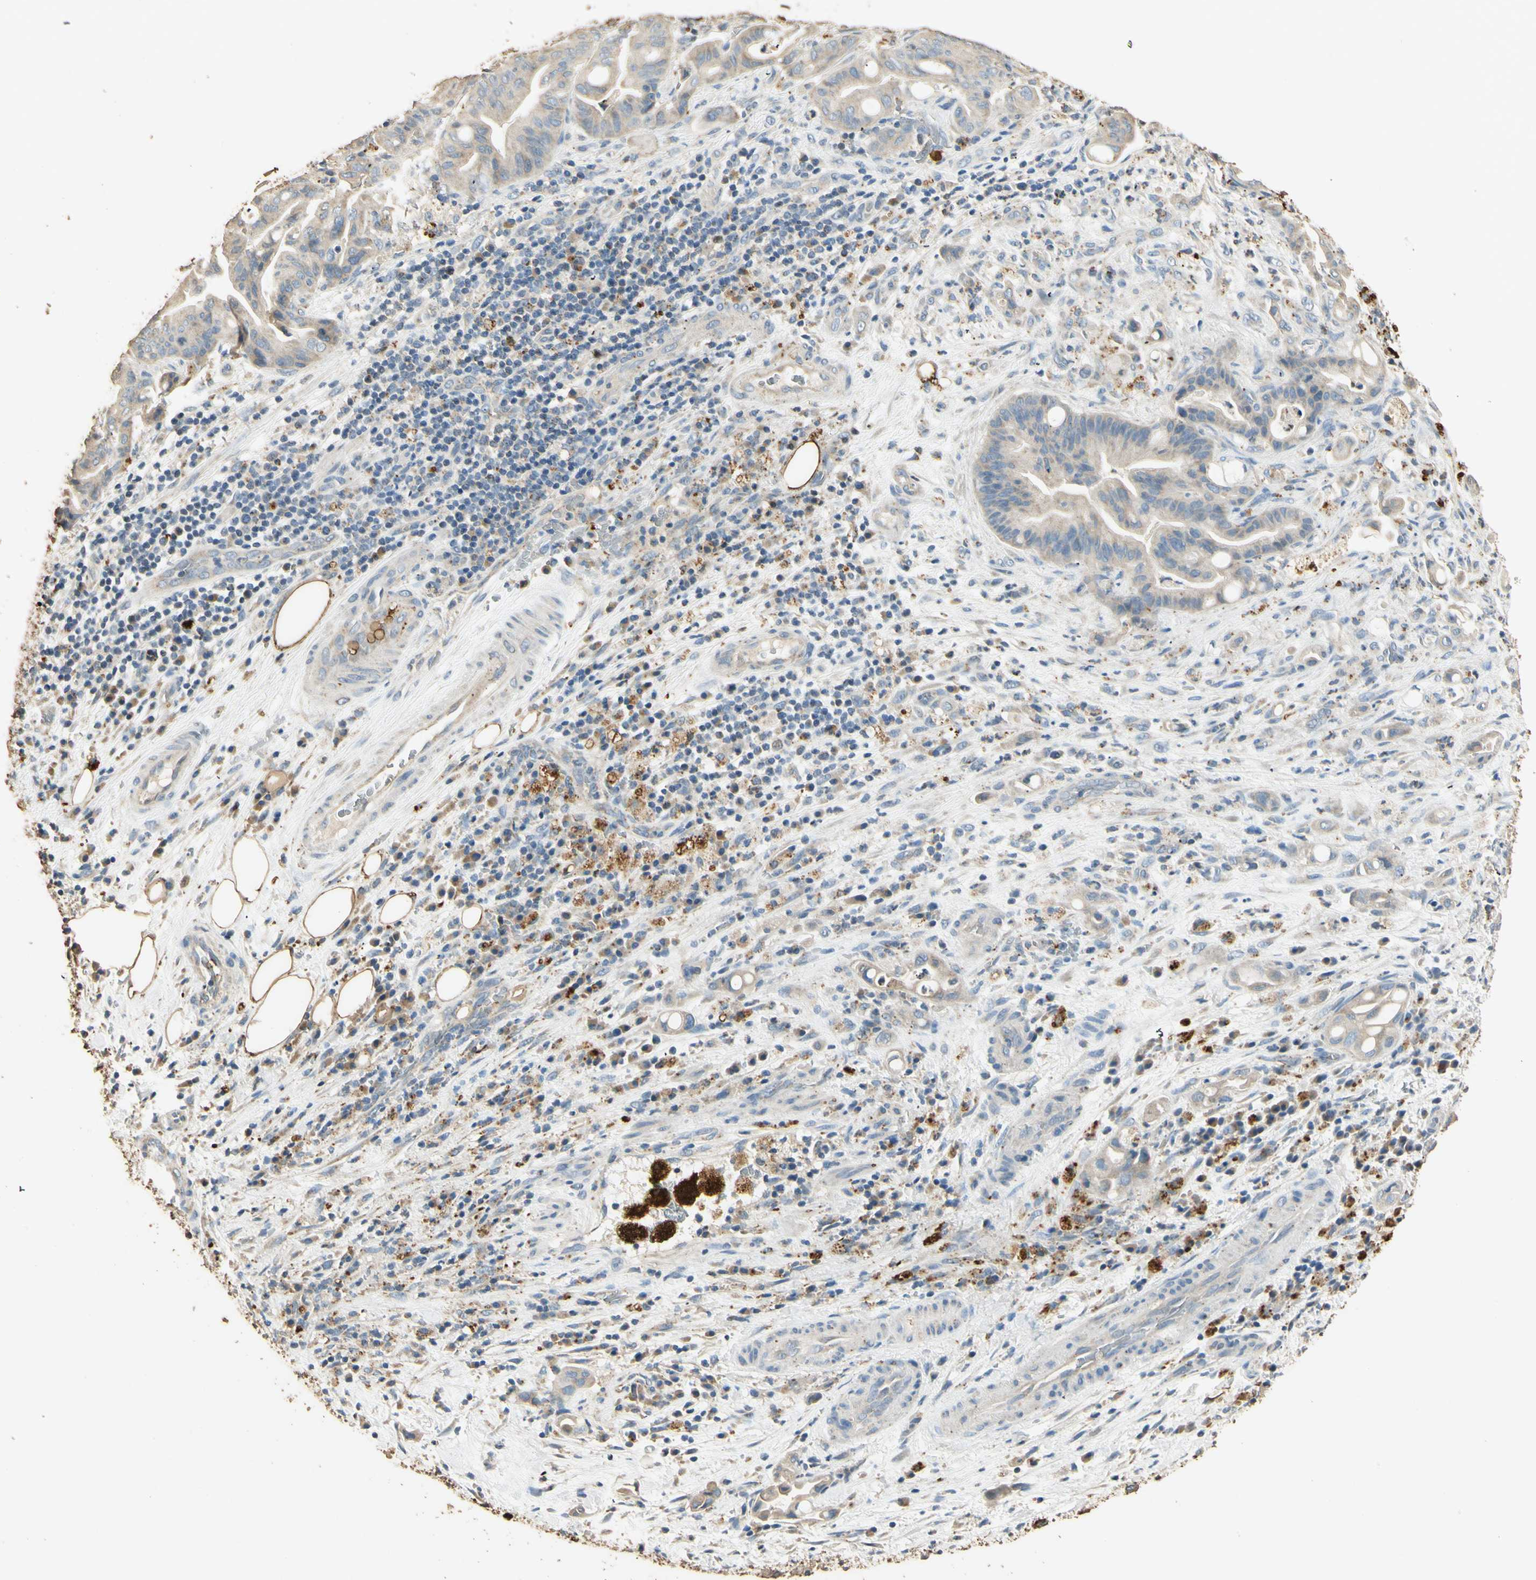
{"staining": {"intensity": "negative", "quantity": "none", "location": "none"}, "tissue": "liver cancer", "cell_type": "Tumor cells", "image_type": "cancer", "snomed": [{"axis": "morphology", "description": "Cholangiocarcinoma"}, {"axis": "topography", "description": "Liver"}], "caption": "The IHC photomicrograph has no significant expression in tumor cells of cholangiocarcinoma (liver) tissue. (Stains: DAB (3,3'-diaminobenzidine) immunohistochemistry with hematoxylin counter stain, Microscopy: brightfield microscopy at high magnification).", "gene": "ARHGEF17", "patient": {"sex": "female", "age": 68}}